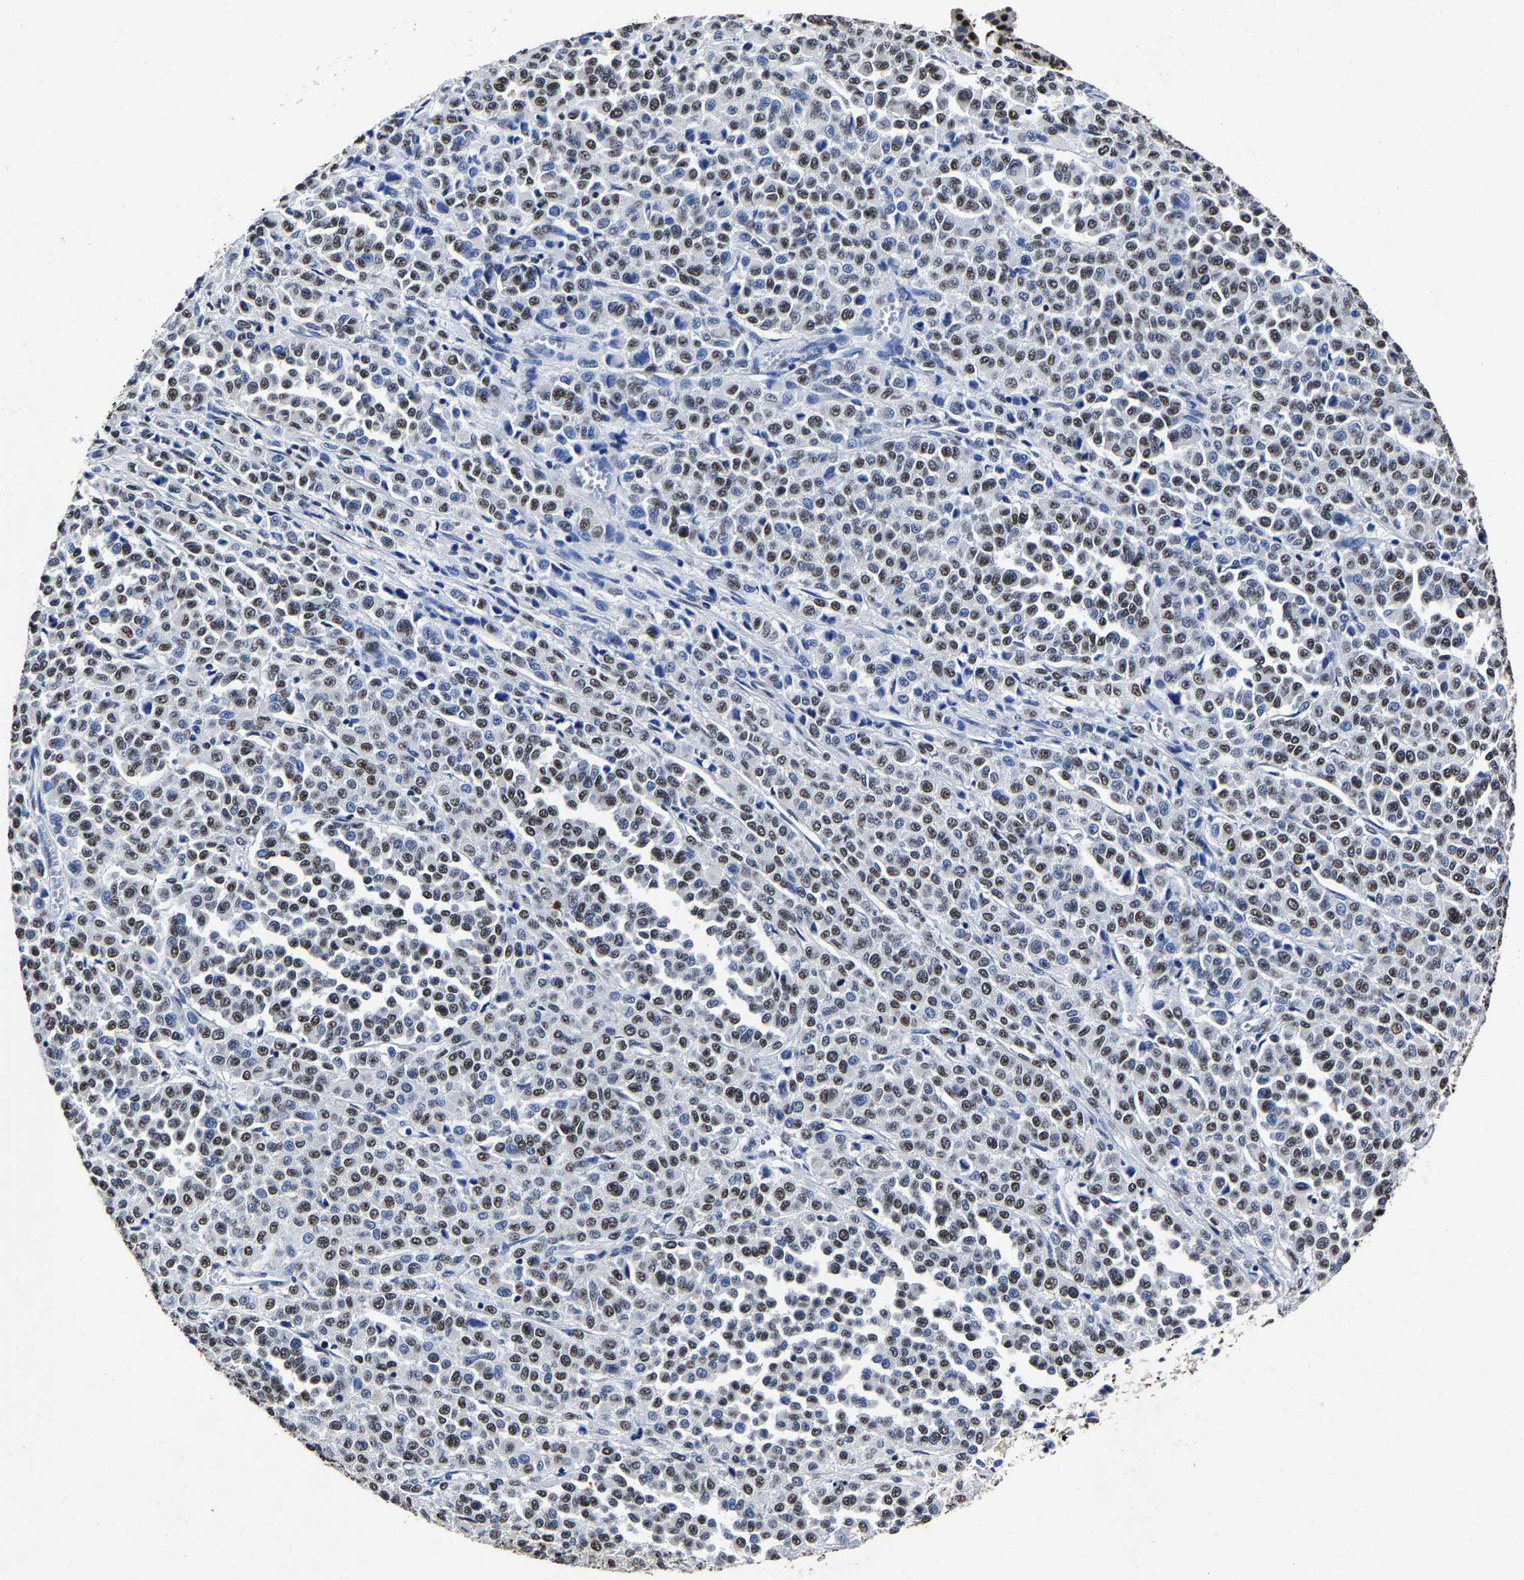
{"staining": {"intensity": "moderate", "quantity": "25%-75%", "location": "nuclear"}, "tissue": "melanoma", "cell_type": "Tumor cells", "image_type": "cancer", "snomed": [{"axis": "morphology", "description": "Malignant melanoma, Metastatic site"}, {"axis": "topography", "description": "Pancreas"}], "caption": "The immunohistochemical stain shows moderate nuclear staining in tumor cells of melanoma tissue. The staining was performed using DAB, with brown indicating positive protein expression. Nuclei are stained blue with hematoxylin.", "gene": "RBM45", "patient": {"sex": "female", "age": 30}}